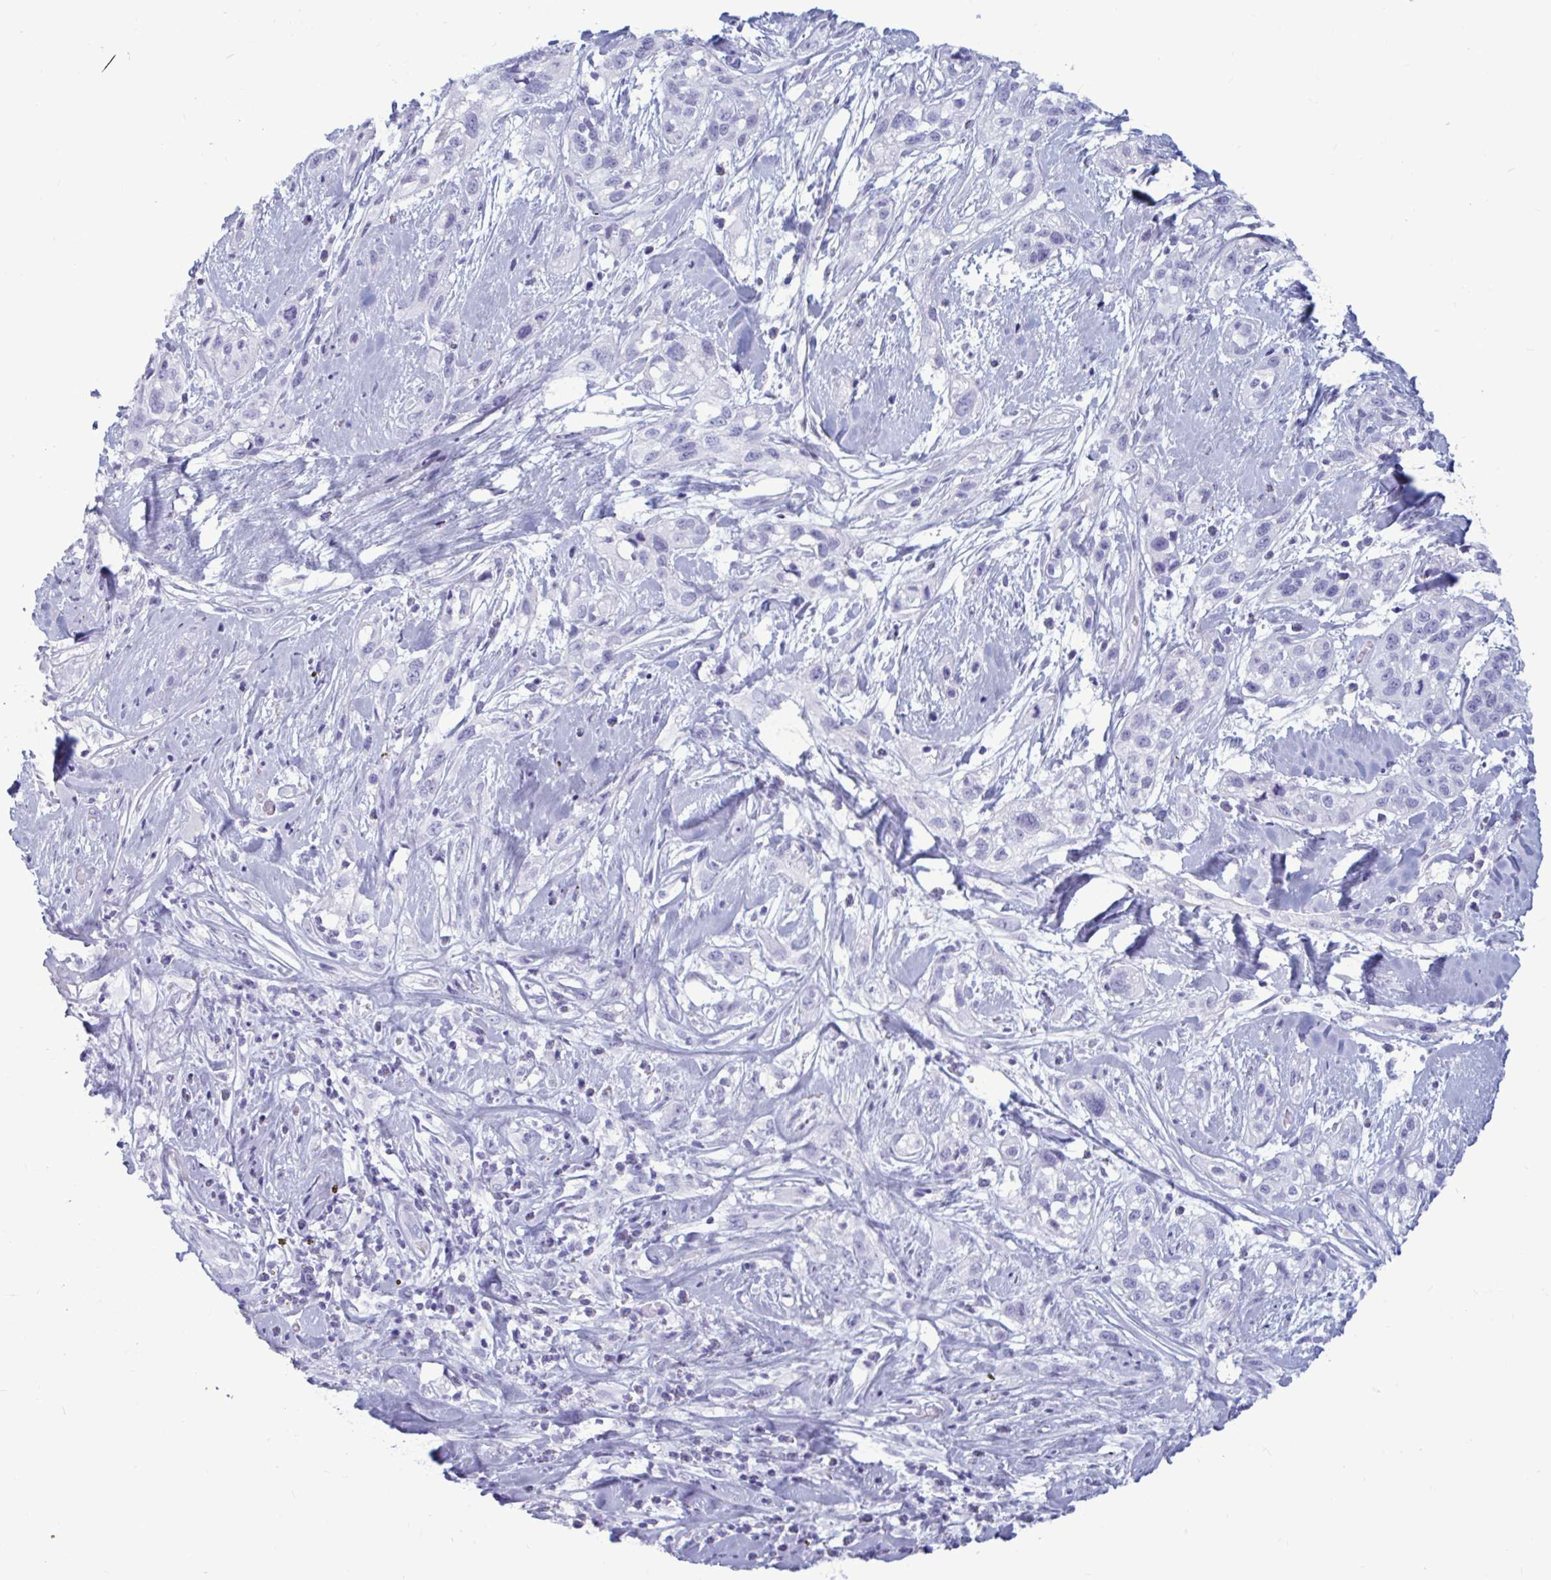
{"staining": {"intensity": "negative", "quantity": "none", "location": "none"}, "tissue": "skin cancer", "cell_type": "Tumor cells", "image_type": "cancer", "snomed": [{"axis": "morphology", "description": "Squamous cell carcinoma, NOS"}, {"axis": "topography", "description": "Skin"}], "caption": "A photomicrograph of skin cancer stained for a protein reveals no brown staining in tumor cells. (DAB (3,3'-diaminobenzidine) immunohistochemistry (IHC) visualized using brightfield microscopy, high magnification).", "gene": "BBS10", "patient": {"sex": "male", "age": 82}}